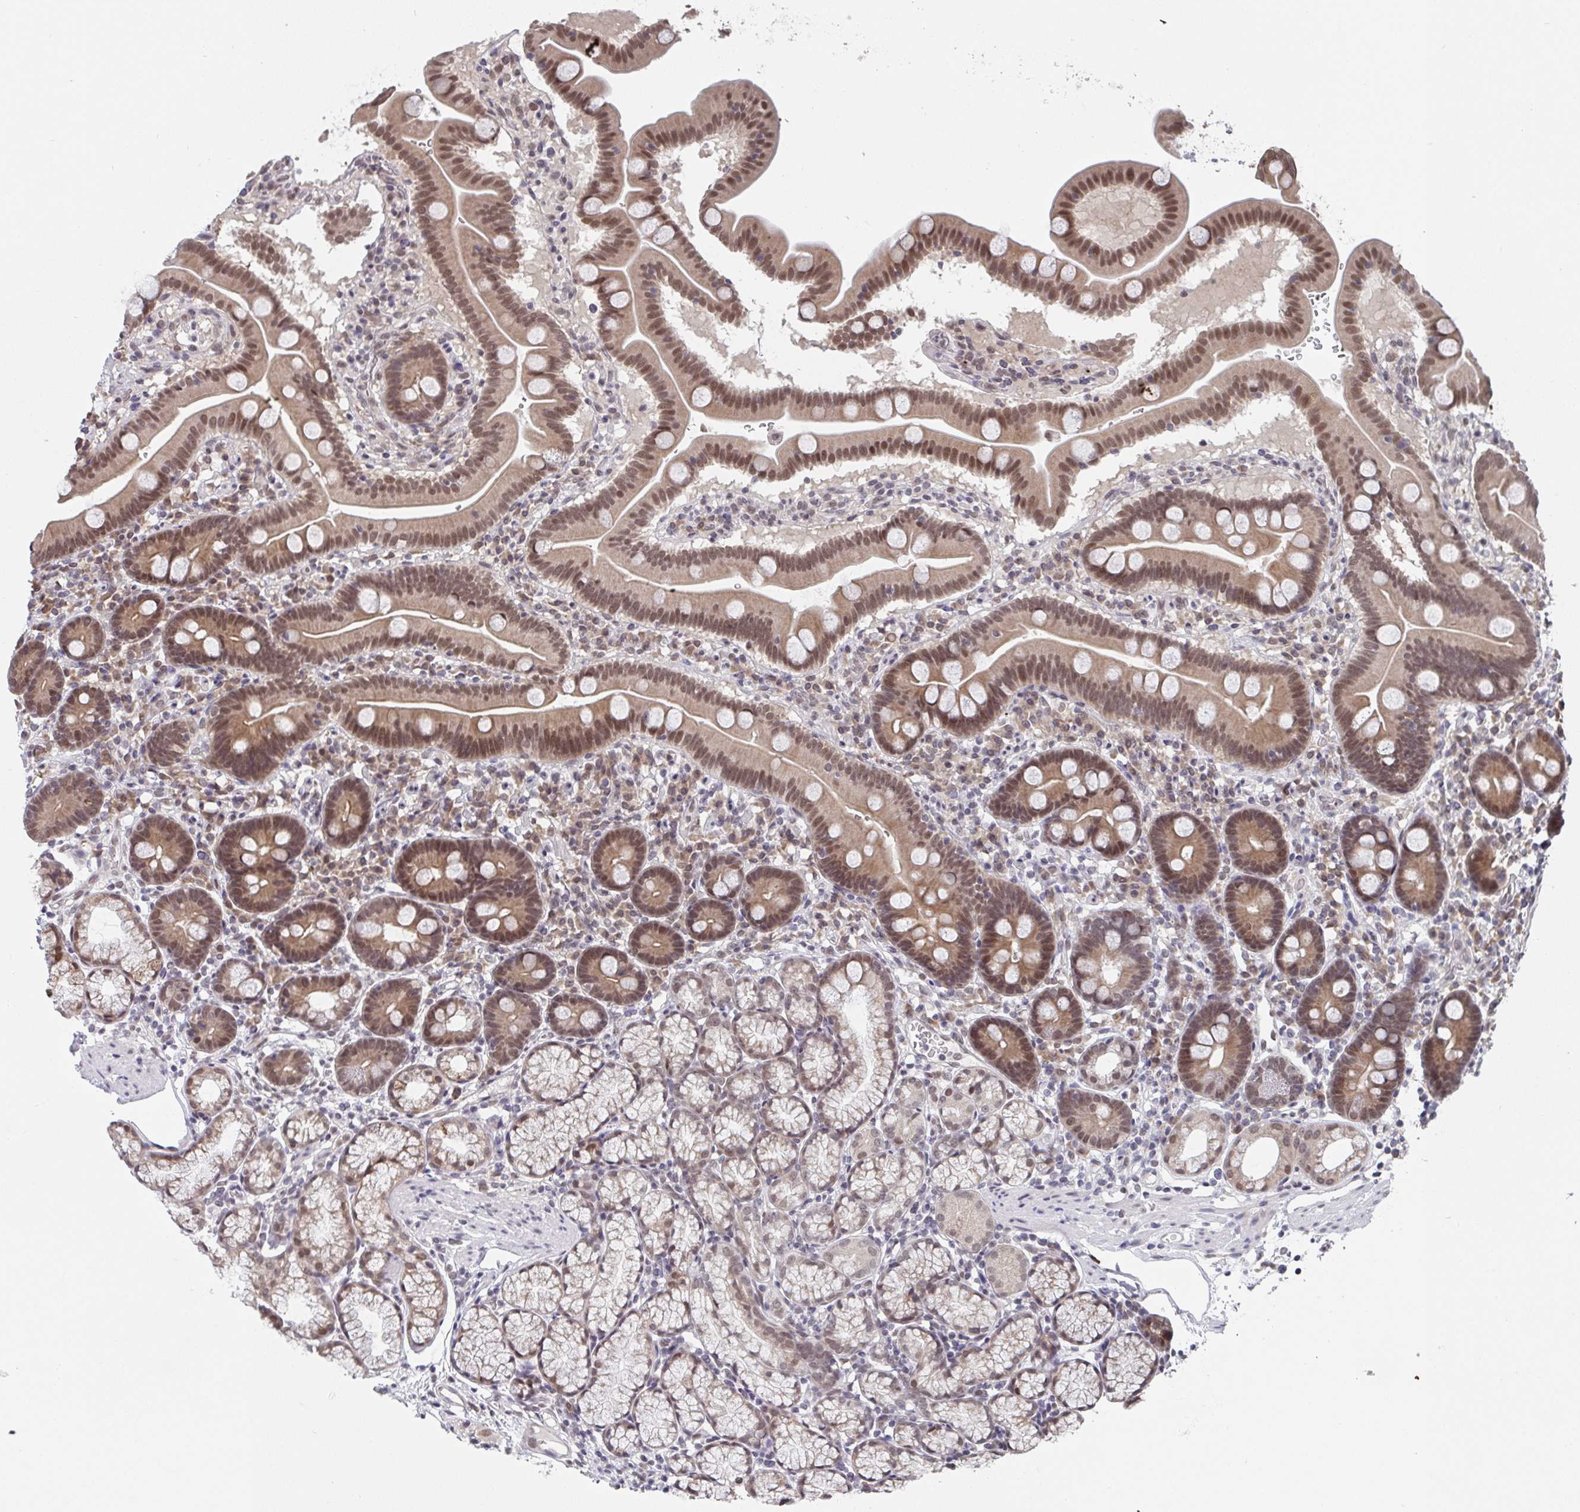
{"staining": {"intensity": "moderate", "quantity": ">75%", "location": "cytoplasmic/membranous,nuclear"}, "tissue": "duodenum", "cell_type": "Glandular cells", "image_type": "normal", "snomed": [{"axis": "morphology", "description": "Normal tissue, NOS"}, {"axis": "topography", "description": "Duodenum"}], "caption": "Duodenum stained with immunohistochemistry displays moderate cytoplasmic/membranous,nuclear staining in about >75% of glandular cells.", "gene": "JMJD1C", "patient": {"sex": "male", "age": 59}}